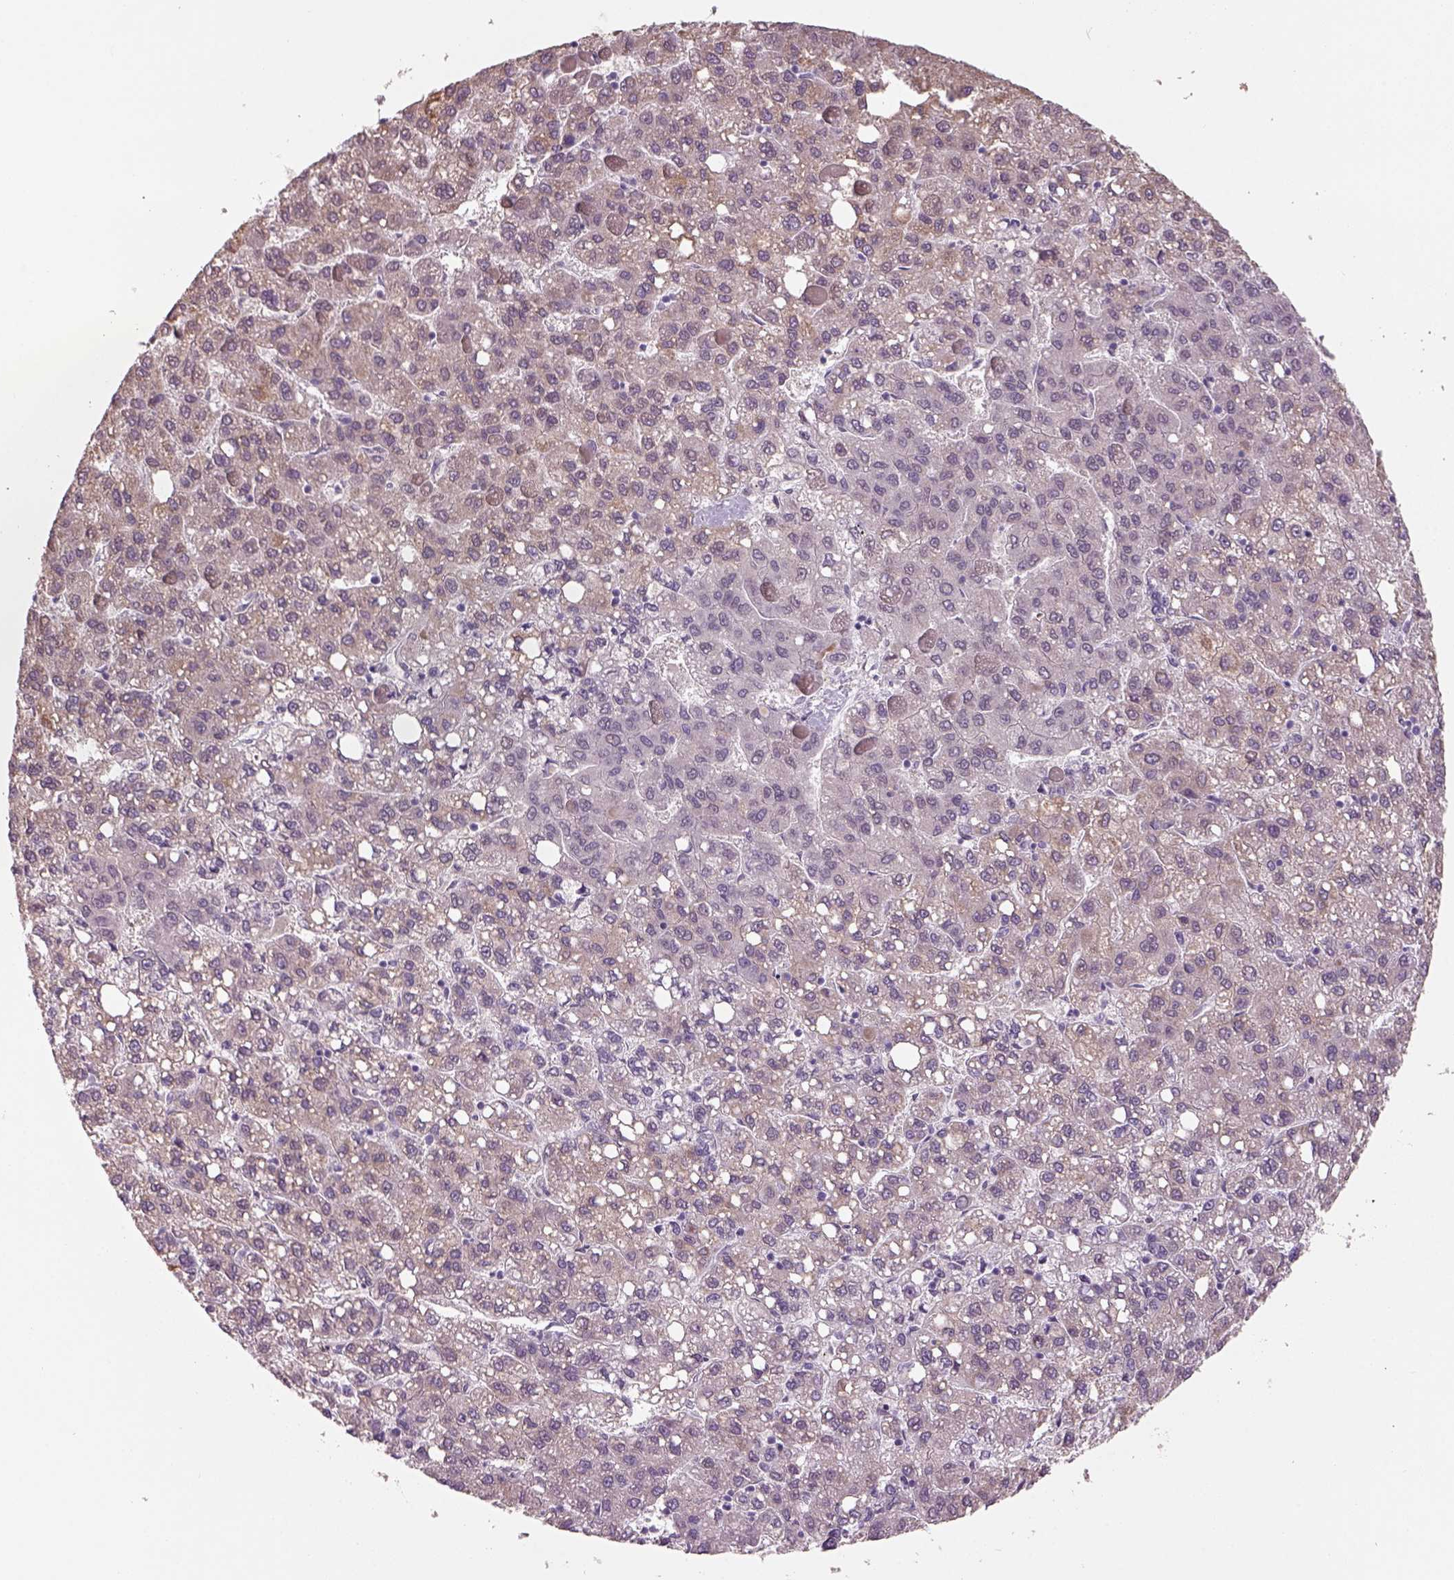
{"staining": {"intensity": "weak", "quantity": ">75%", "location": "cytoplasmic/membranous"}, "tissue": "liver cancer", "cell_type": "Tumor cells", "image_type": "cancer", "snomed": [{"axis": "morphology", "description": "Carcinoma, Hepatocellular, NOS"}, {"axis": "topography", "description": "Liver"}], "caption": "A high-resolution micrograph shows IHC staining of liver cancer (hepatocellular carcinoma), which shows weak cytoplasmic/membranous staining in approximately >75% of tumor cells.", "gene": "NAT8", "patient": {"sex": "female", "age": 82}}